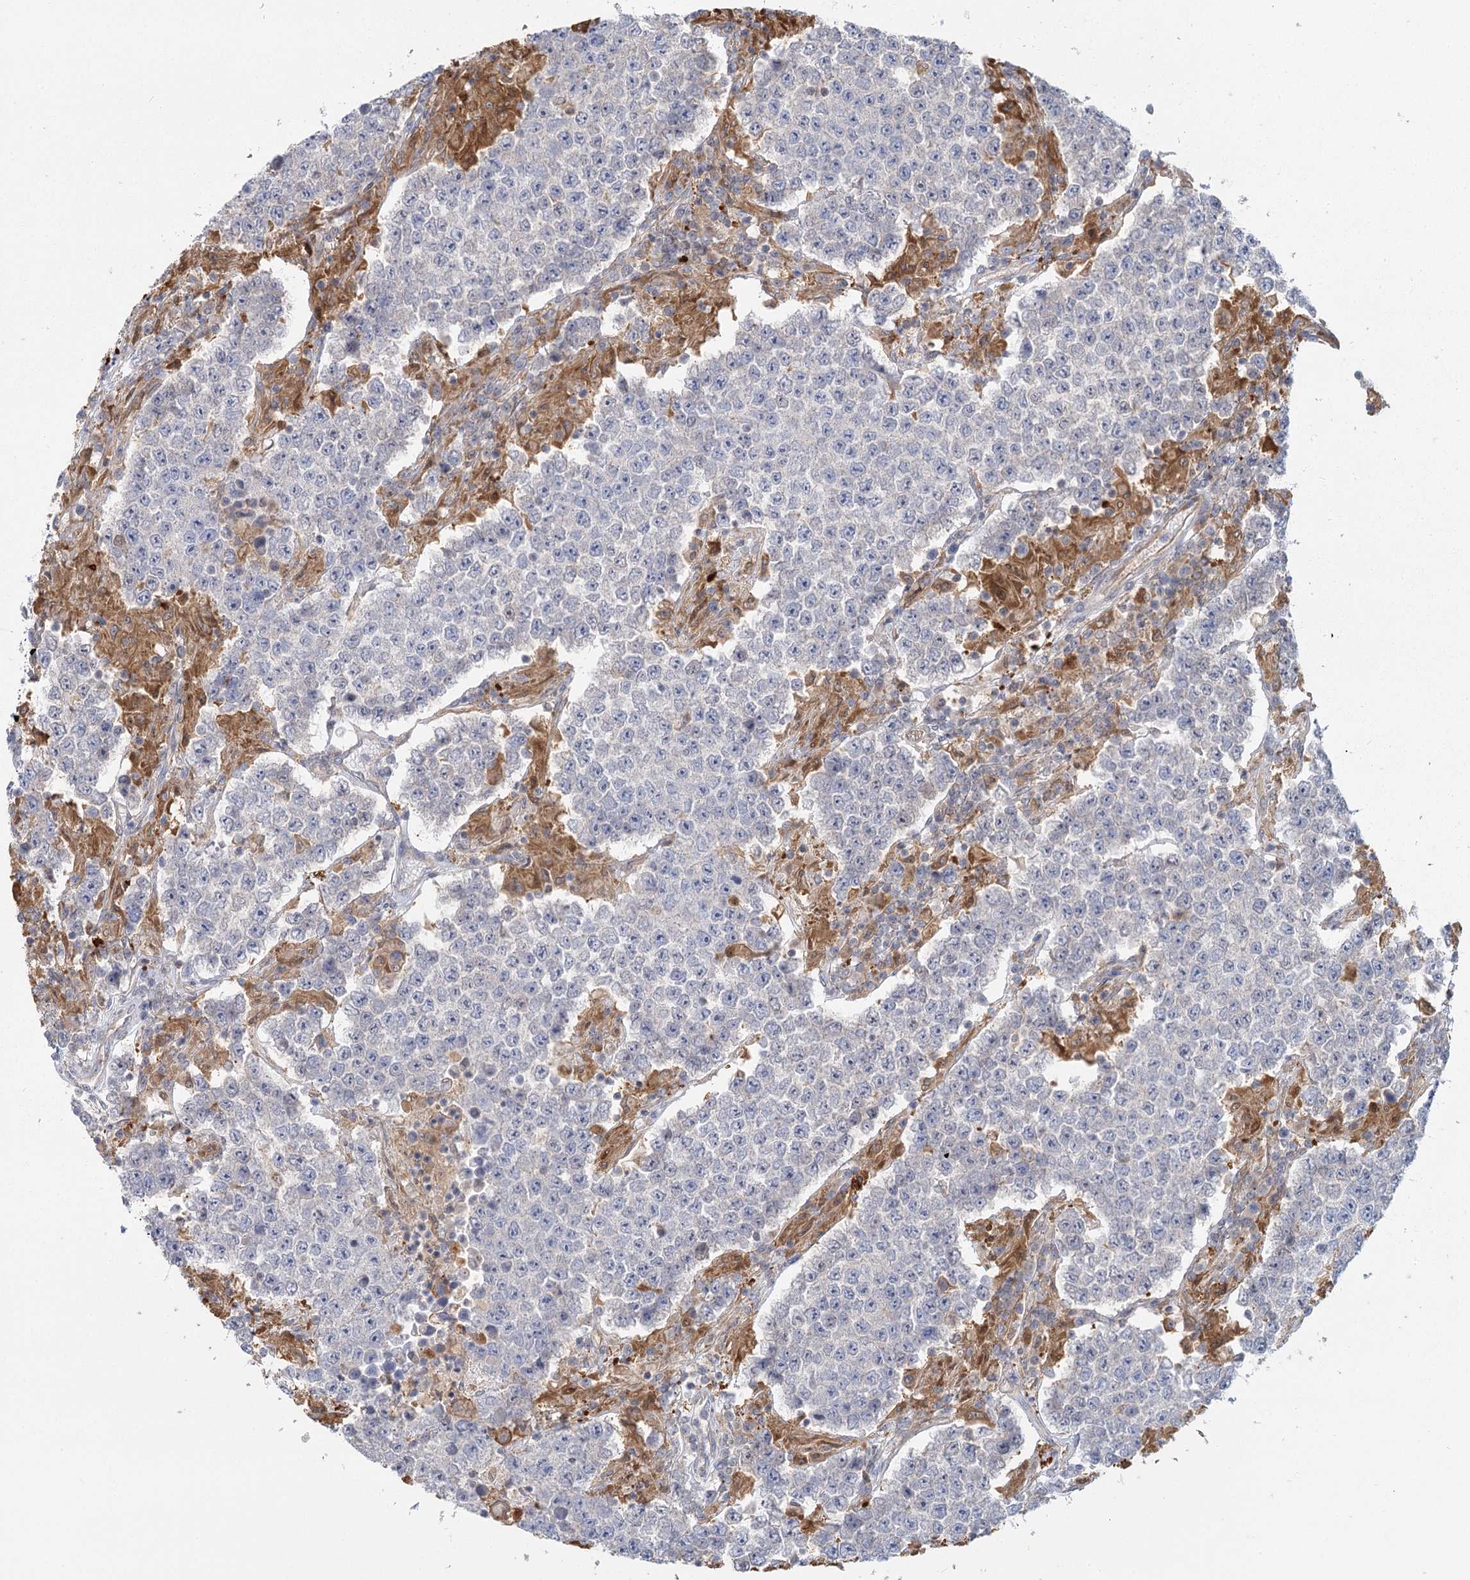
{"staining": {"intensity": "negative", "quantity": "none", "location": "none"}, "tissue": "testis cancer", "cell_type": "Tumor cells", "image_type": "cancer", "snomed": [{"axis": "morphology", "description": "Normal tissue, NOS"}, {"axis": "morphology", "description": "Urothelial carcinoma, High grade"}, {"axis": "morphology", "description": "Seminoma, NOS"}, {"axis": "morphology", "description": "Carcinoma, Embryonal, NOS"}, {"axis": "topography", "description": "Urinary bladder"}, {"axis": "topography", "description": "Testis"}], "caption": "The immunohistochemistry (IHC) histopathology image has no significant positivity in tumor cells of testis cancer (embryonal carcinoma) tissue.", "gene": "USP11", "patient": {"sex": "male", "age": 41}}